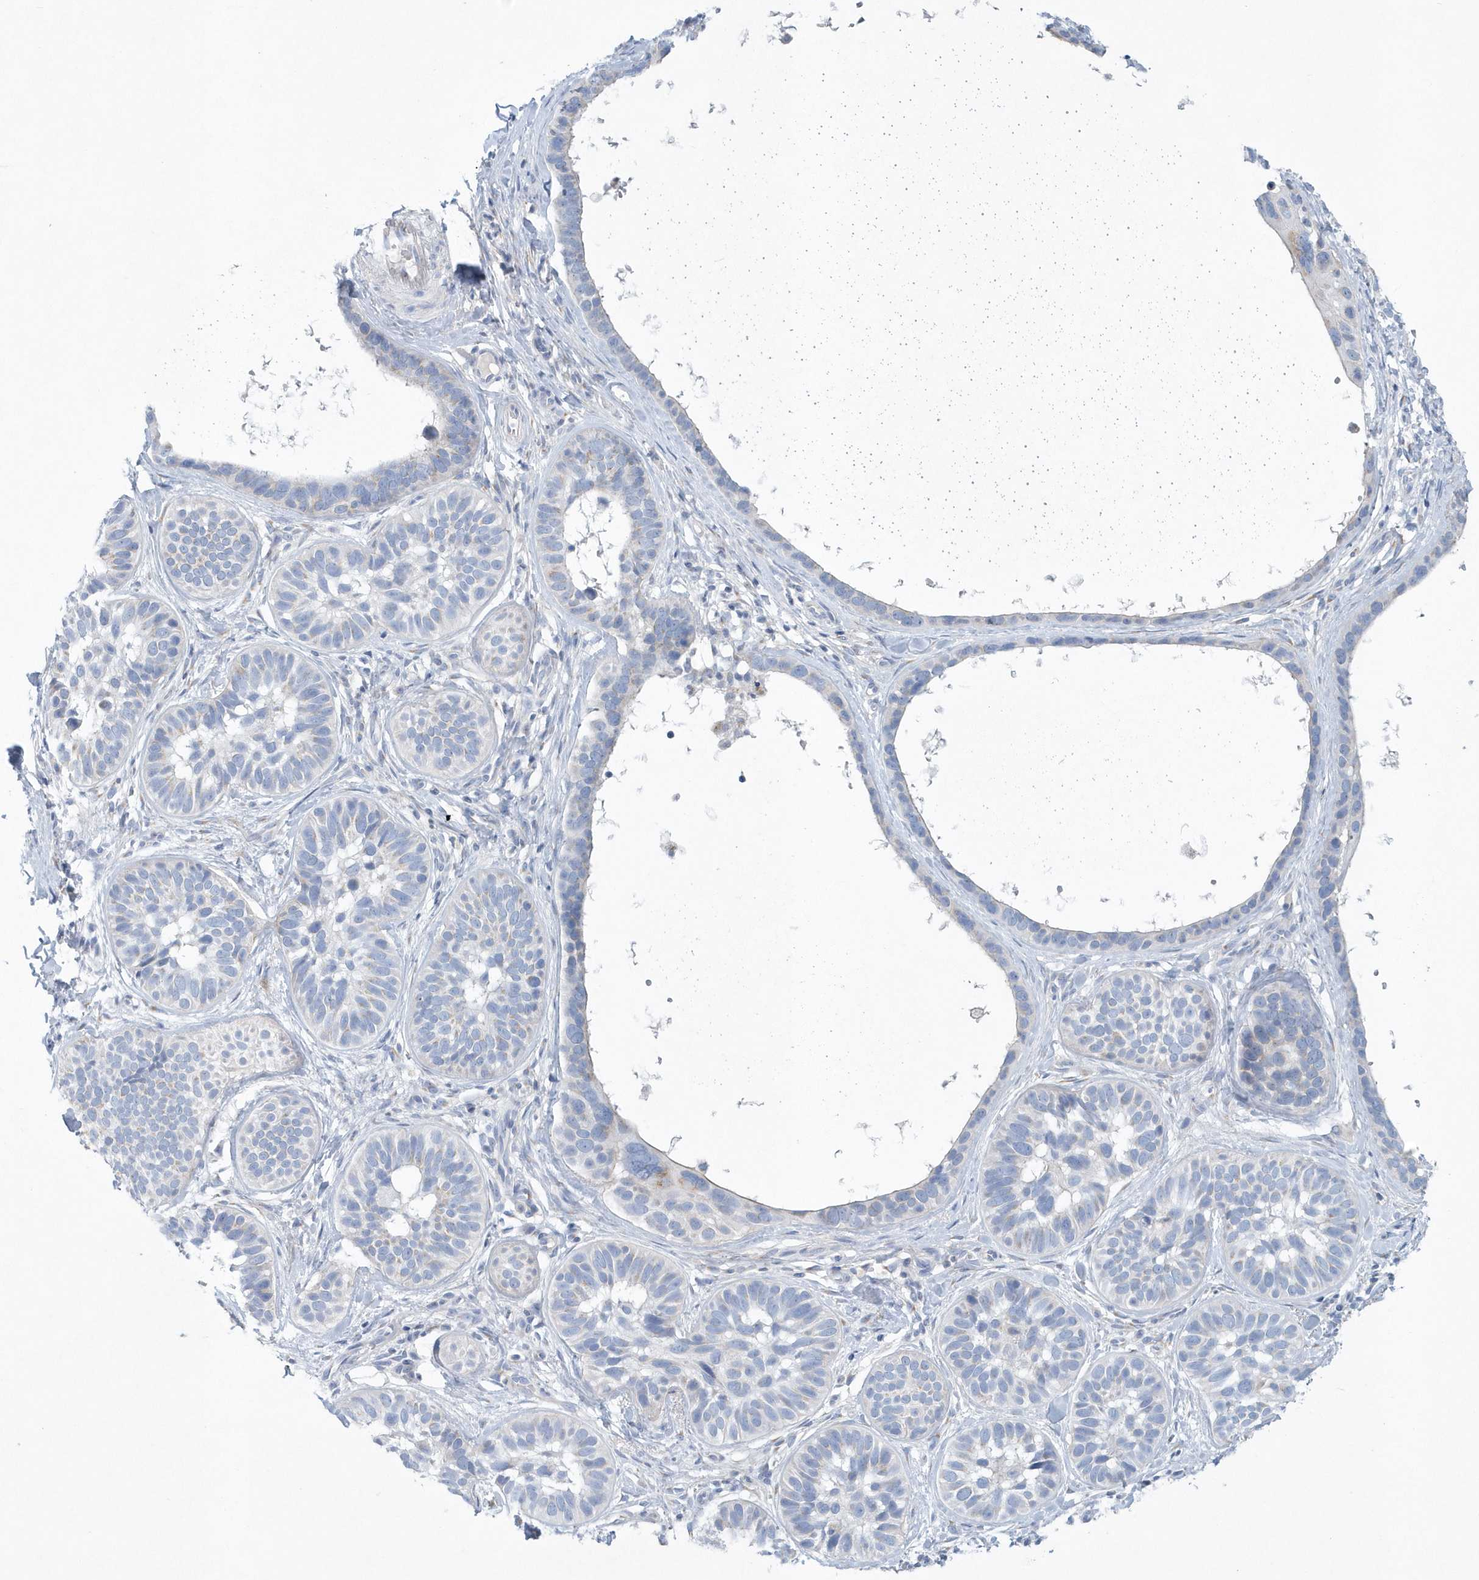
{"staining": {"intensity": "negative", "quantity": "none", "location": "none"}, "tissue": "skin cancer", "cell_type": "Tumor cells", "image_type": "cancer", "snomed": [{"axis": "morphology", "description": "Basal cell carcinoma"}, {"axis": "topography", "description": "Skin"}], "caption": "IHC photomicrograph of neoplastic tissue: human basal cell carcinoma (skin) stained with DAB (3,3'-diaminobenzidine) reveals no significant protein staining in tumor cells. The staining is performed using DAB (3,3'-diaminobenzidine) brown chromogen with nuclei counter-stained in using hematoxylin.", "gene": "SPATA18", "patient": {"sex": "male", "age": 62}}